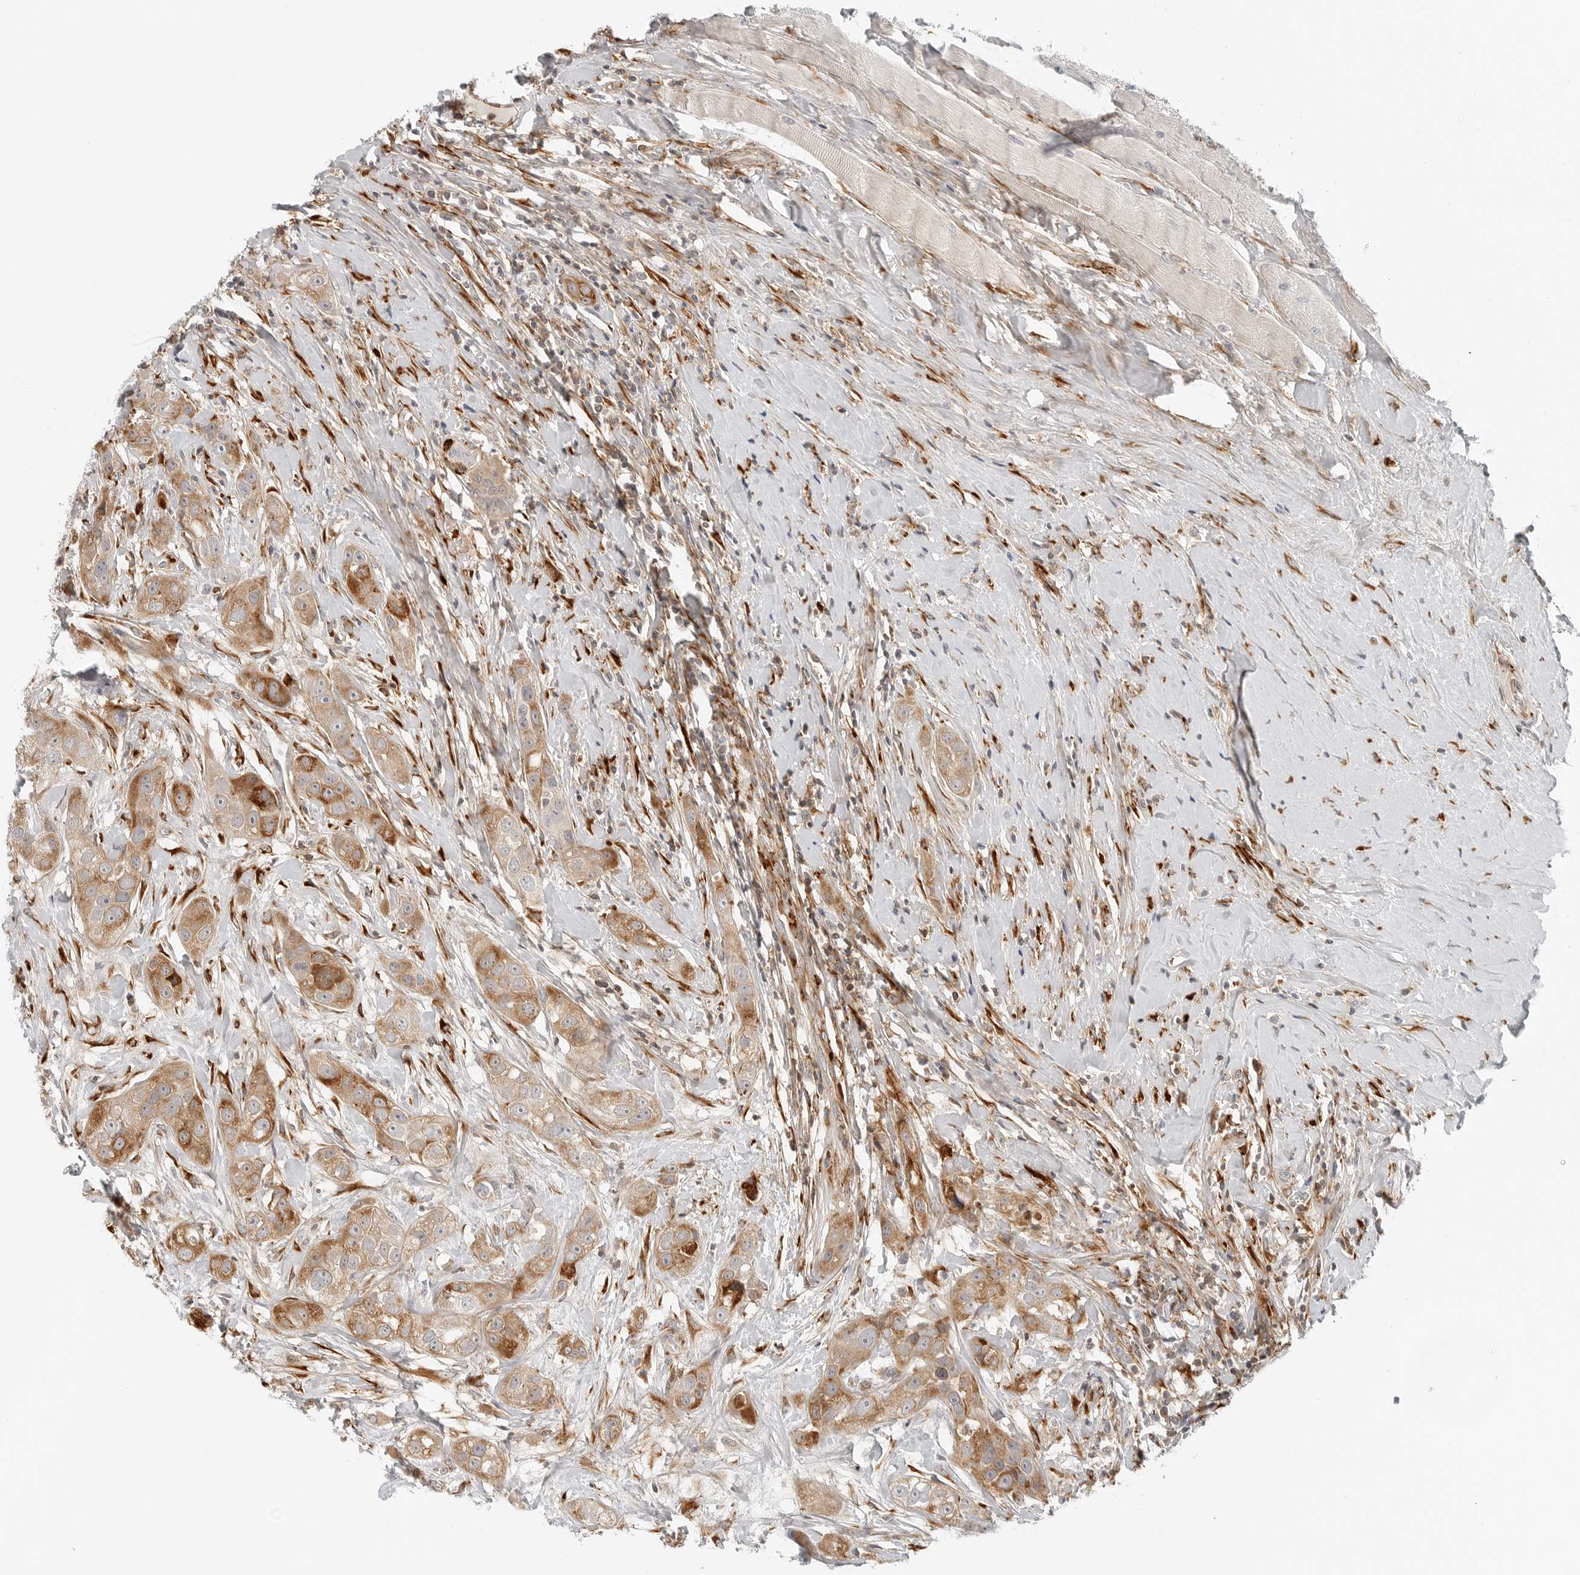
{"staining": {"intensity": "moderate", "quantity": ">75%", "location": "cytoplasmic/membranous"}, "tissue": "head and neck cancer", "cell_type": "Tumor cells", "image_type": "cancer", "snomed": [{"axis": "morphology", "description": "Normal tissue, NOS"}, {"axis": "morphology", "description": "Squamous cell carcinoma, NOS"}, {"axis": "topography", "description": "Skeletal muscle"}, {"axis": "topography", "description": "Head-Neck"}], "caption": "This is a micrograph of IHC staining of head and neck squamous cell carcinoma, which shows moderate positivity in the cytoplasmic/membranous of tumor cells.", "gene": "C1QTNF1", "patient": {"sex": "male", "age": 51}}